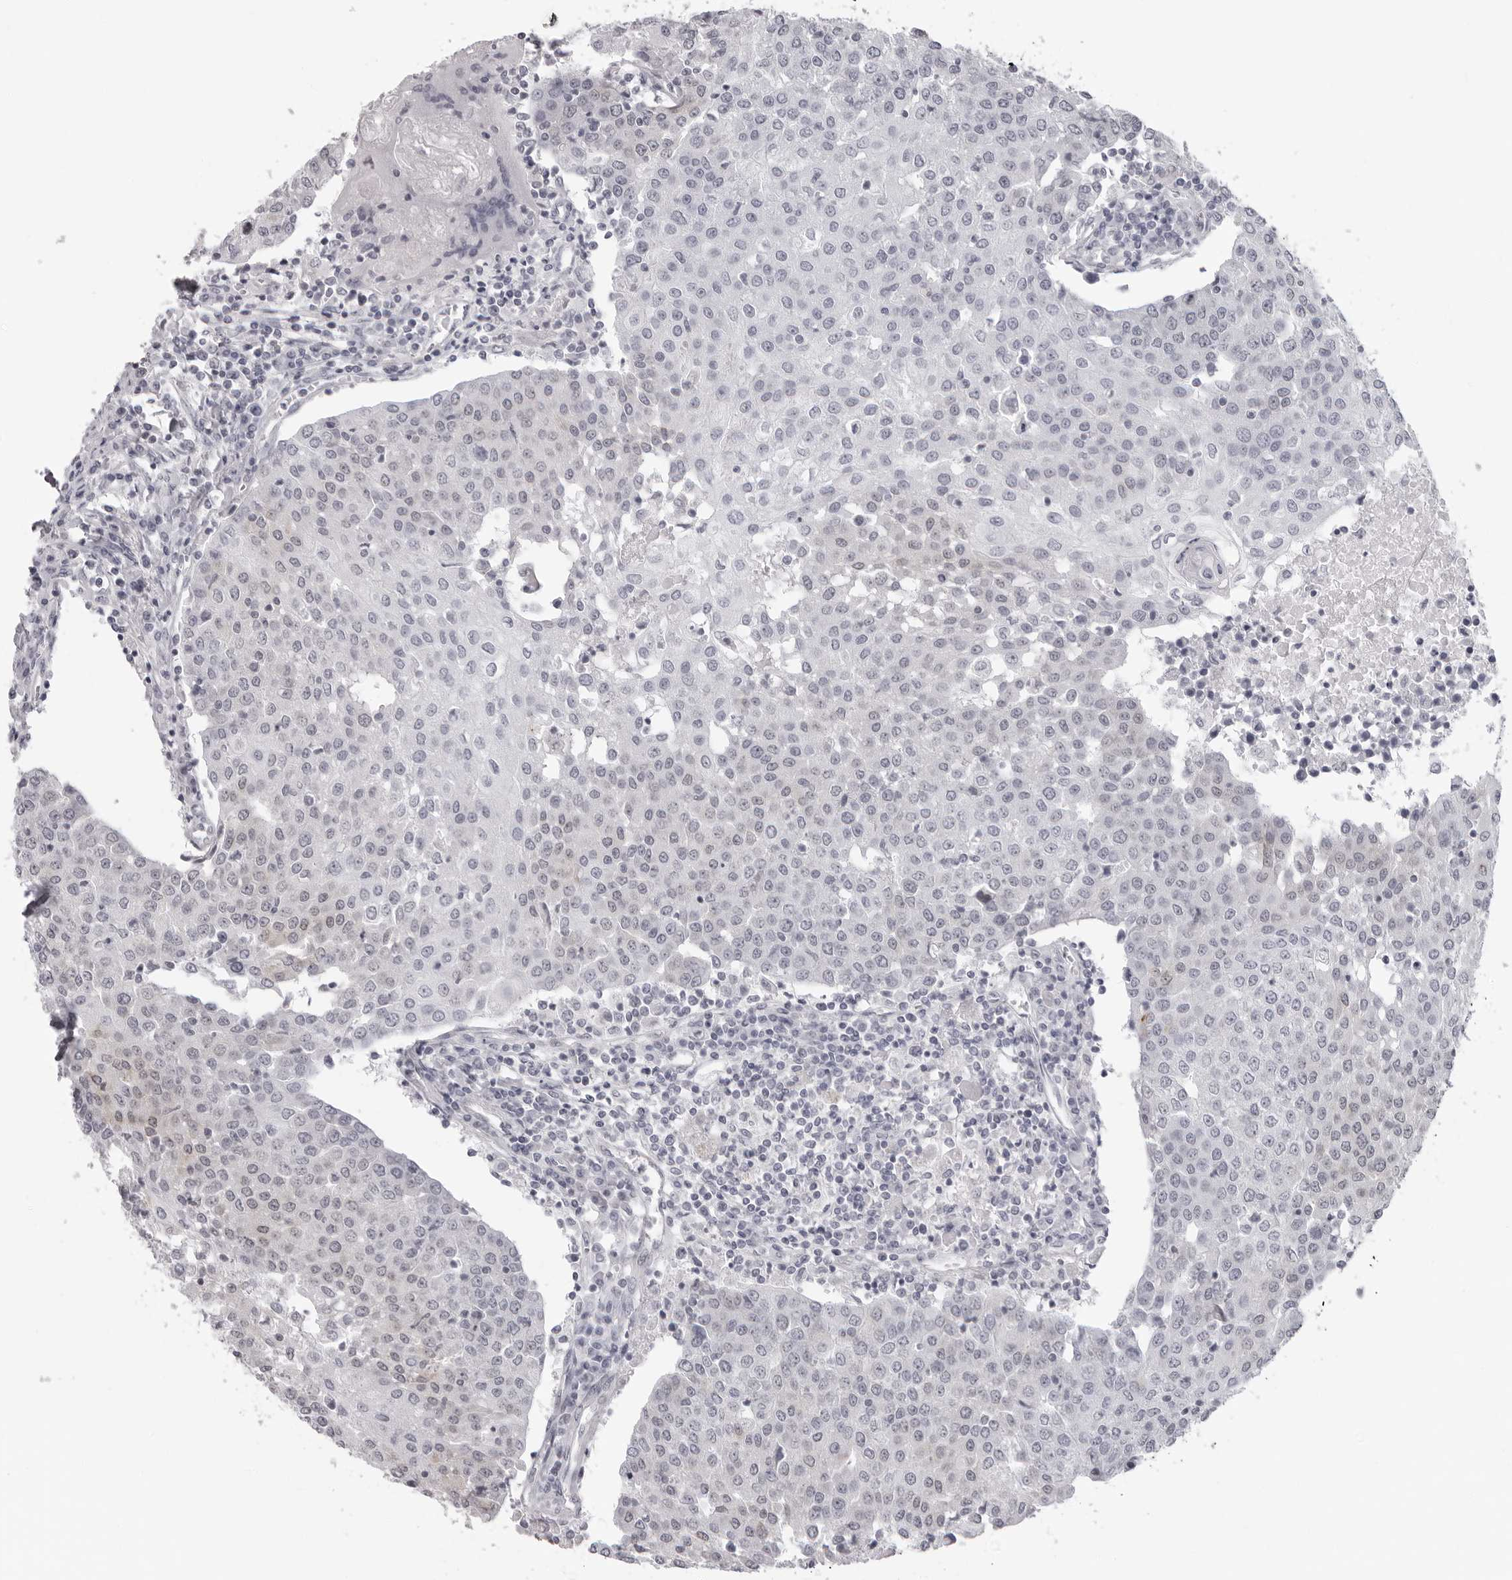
{"staining": {"intensity": "negative", "quantity": "none", "location": "none"}, "tissue": "urothelial cancer", "cell_type": "Tumor cells", "image_type": "cancer", "snomed": [{"axis": "morphology", "description": "Urothelial carcinoma, High grade"}, {"axis": "topography", "description": "Urinary bladder"}], "caption": "Tumor cells are negative for brown protein staining in urothelial cancer. Brightfield microscopy of immunohistochemistry stained with DAB (brown) and hematoxylin (blue), captured at high magnification.", "gene": "DNALI1", "patient": {"sex": "female", "age": 85}}